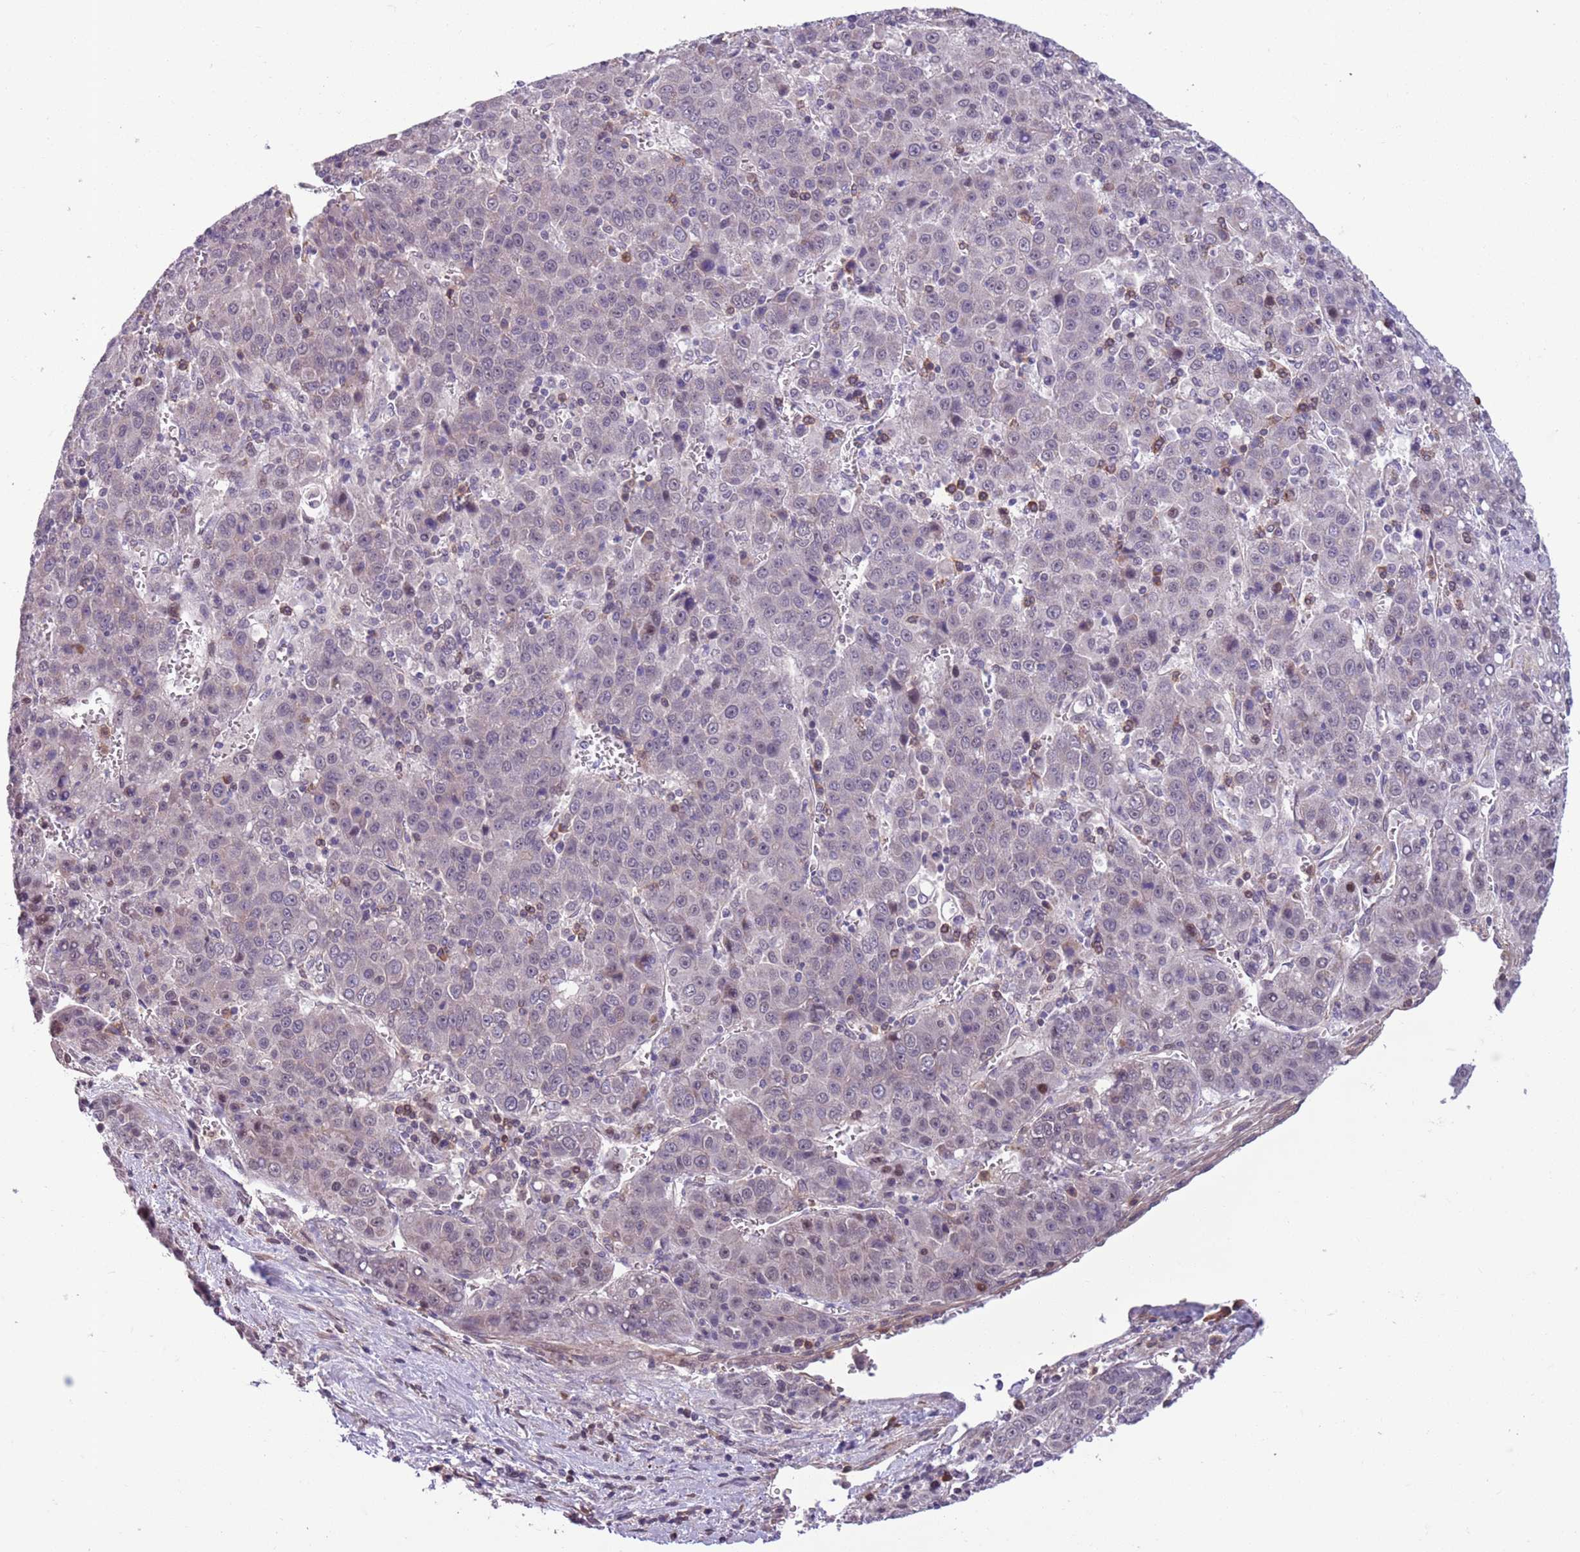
{"staining": {"intensity": "negative", "quantity": "none", "location": "none"}, "tissue": "liver cancer", "cell_type": "Tumor cells", "image_type": "cancer", "snomed": [{"axis": "morphology", "description": "Carcinoma, Hepatocellular, NOS"}, {"axis": "topography", "description": "Liver"}], "caption": "Immunohistochemistry of human hepatocellular carcinoma (liver) exhibits no positivity in tumor cells. (Immunohistochemistry (ihc), brightfield microscopy, high magnification).", "gene": "JAML", "patient": {"sex": "female", "age": 53}}